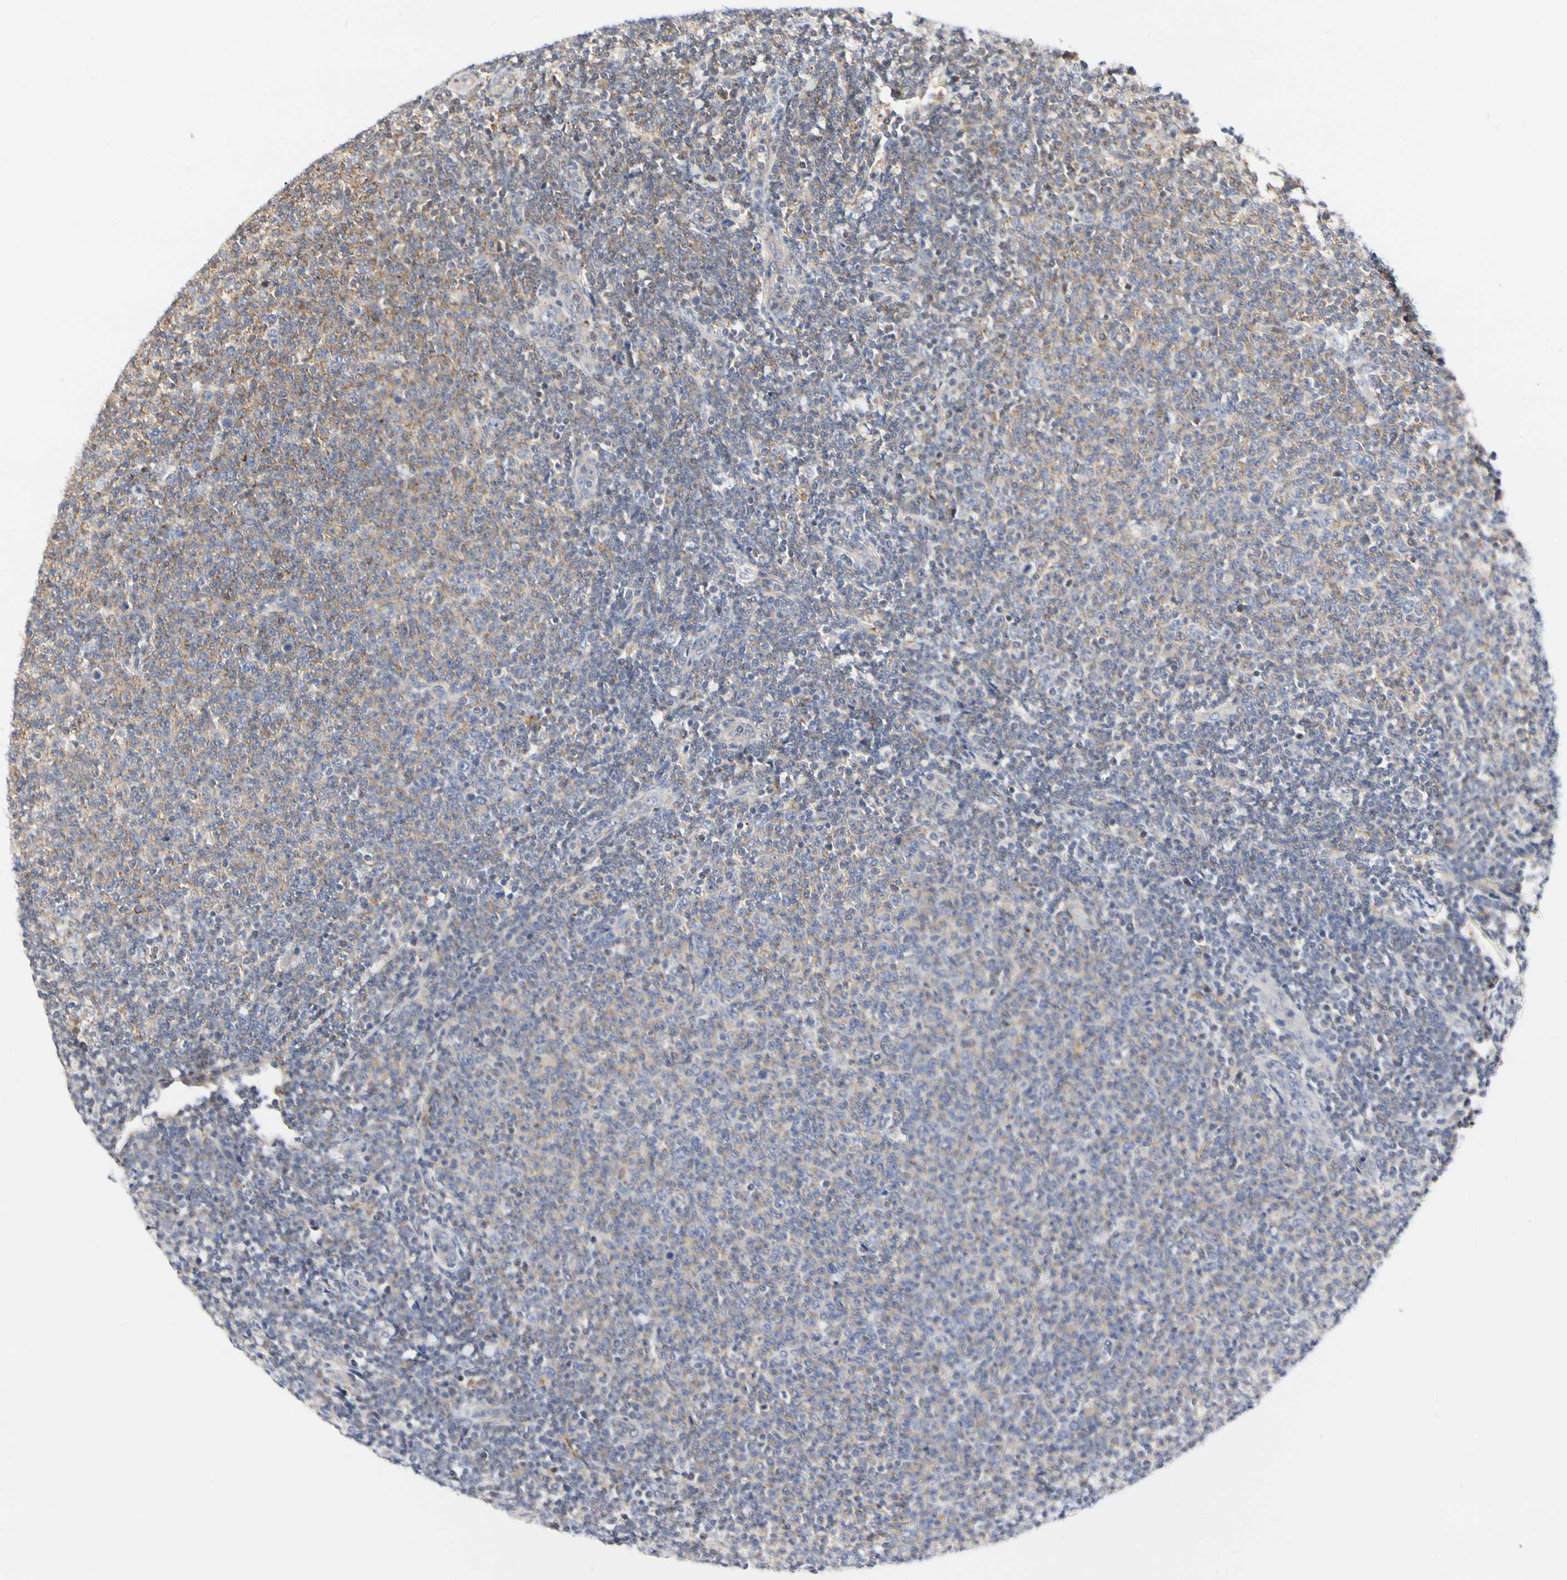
{"staining": {"intensity": "weak", "quantity": "25%-75%", "location": "cytoplasmic/membranous"}, "tissue": "lymphoma", "cell_type": "Tumor cells", "image_type": "cancer", "snomed": [{"axis": "morphology", "description": "Malignant lymphoma, non-Hodgkin's type, Low grade"}, {"axis": "topography", "description": "Lymph node"}], "caption": "Human low-grade malignant lymphoma, non-Hodgkin's type stained with a protein marker displays weak staining in tumor cells.", "gene": "SHANK2", "patient": {"sex": "male", "age": 66}}